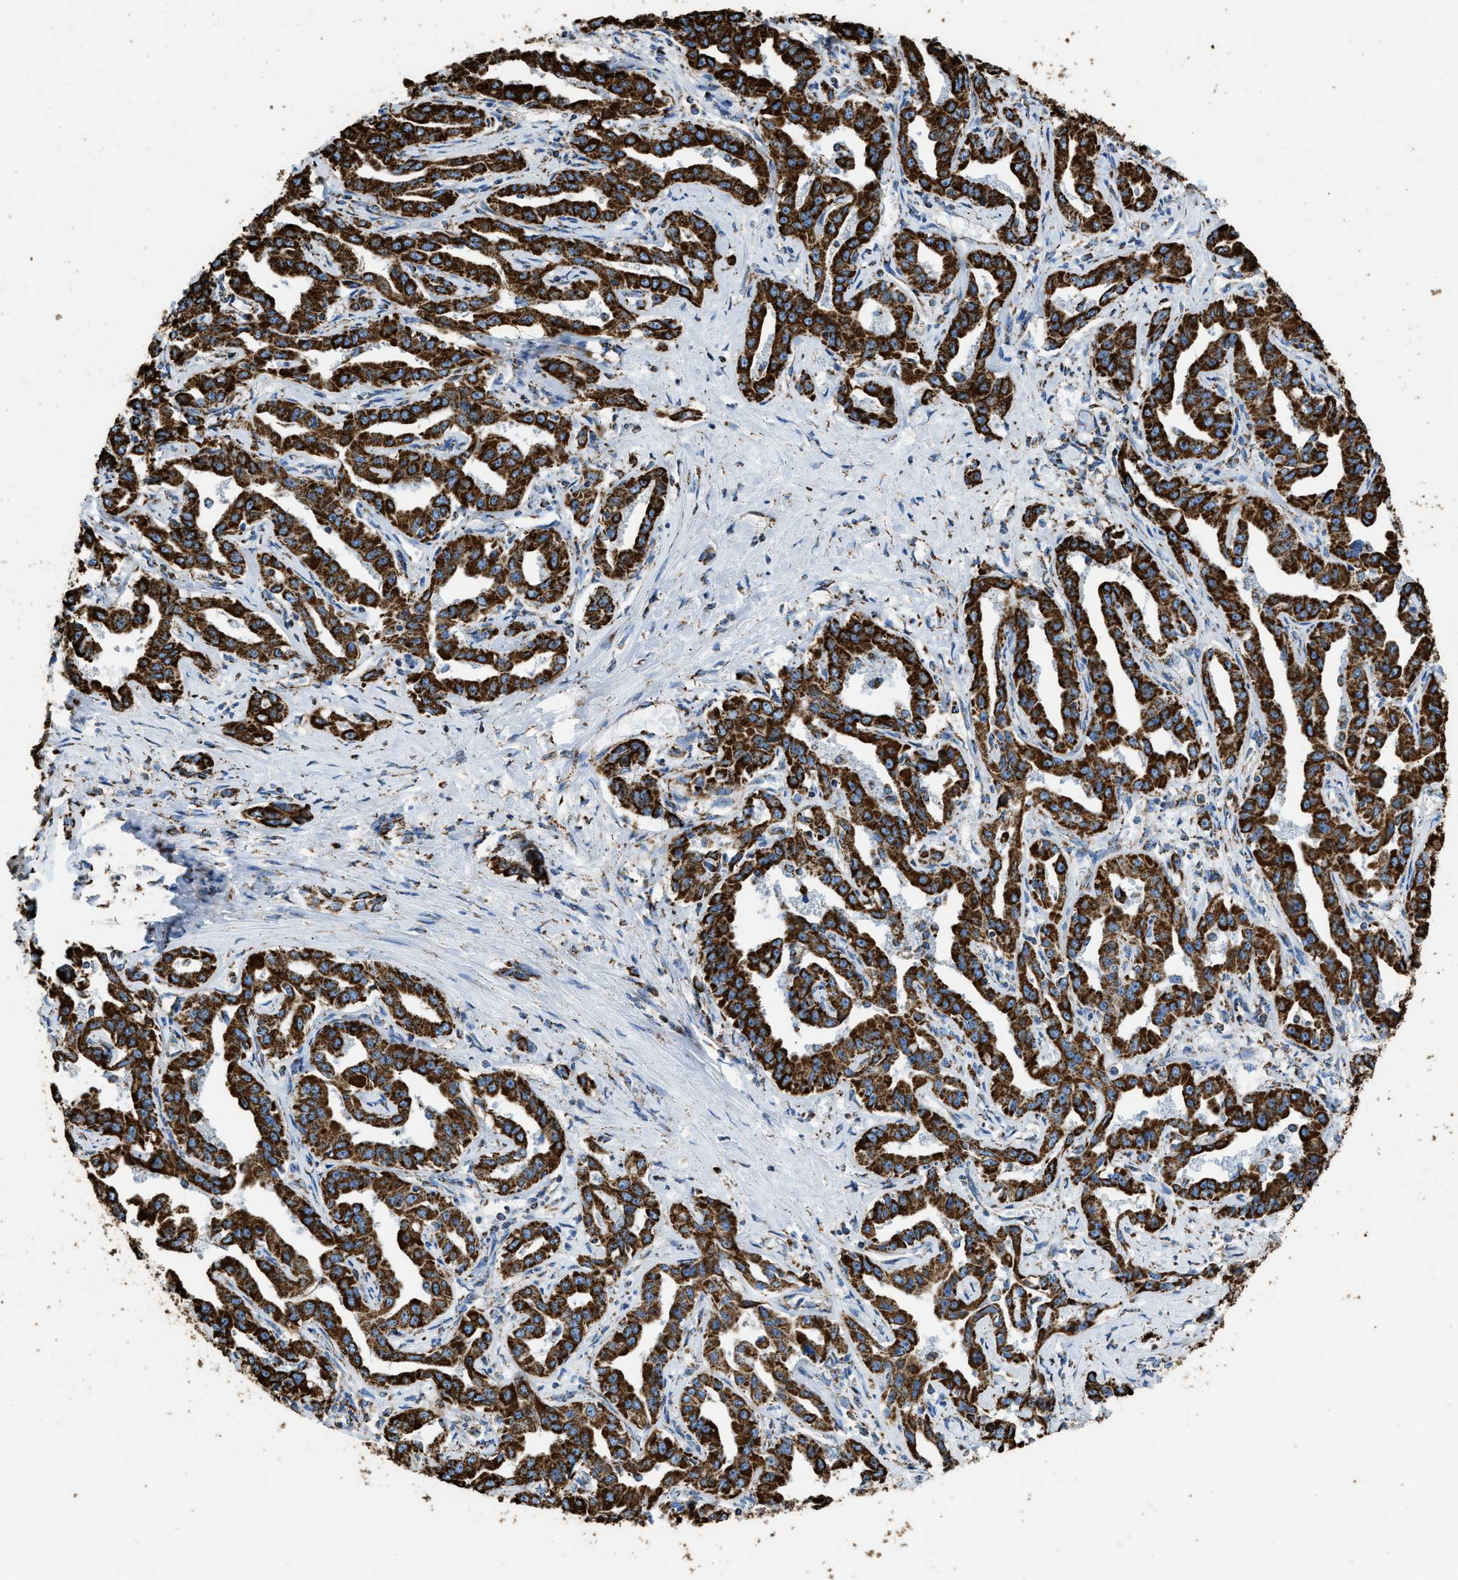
{"staining": {"intensity": "strong", "quantity": ">75%", "location": "cytoplasmic/membranous"}, "tissue": "liver cancer", "cell_type": "Tumor cells", "image_type": "cancer", "snomed": [{"axis": "morphology", "description": "Cholangiocarcinoma"}, {"axis": "topography", "description": "Liver"}], "caption": "Tumor cells display high levels of strong cytoplasmic/membranous staining in about >75% of cells in cholangiocarcinoma (liver).", "gene": "IRX6", "patient": {"sex": "male", "age": 59}}